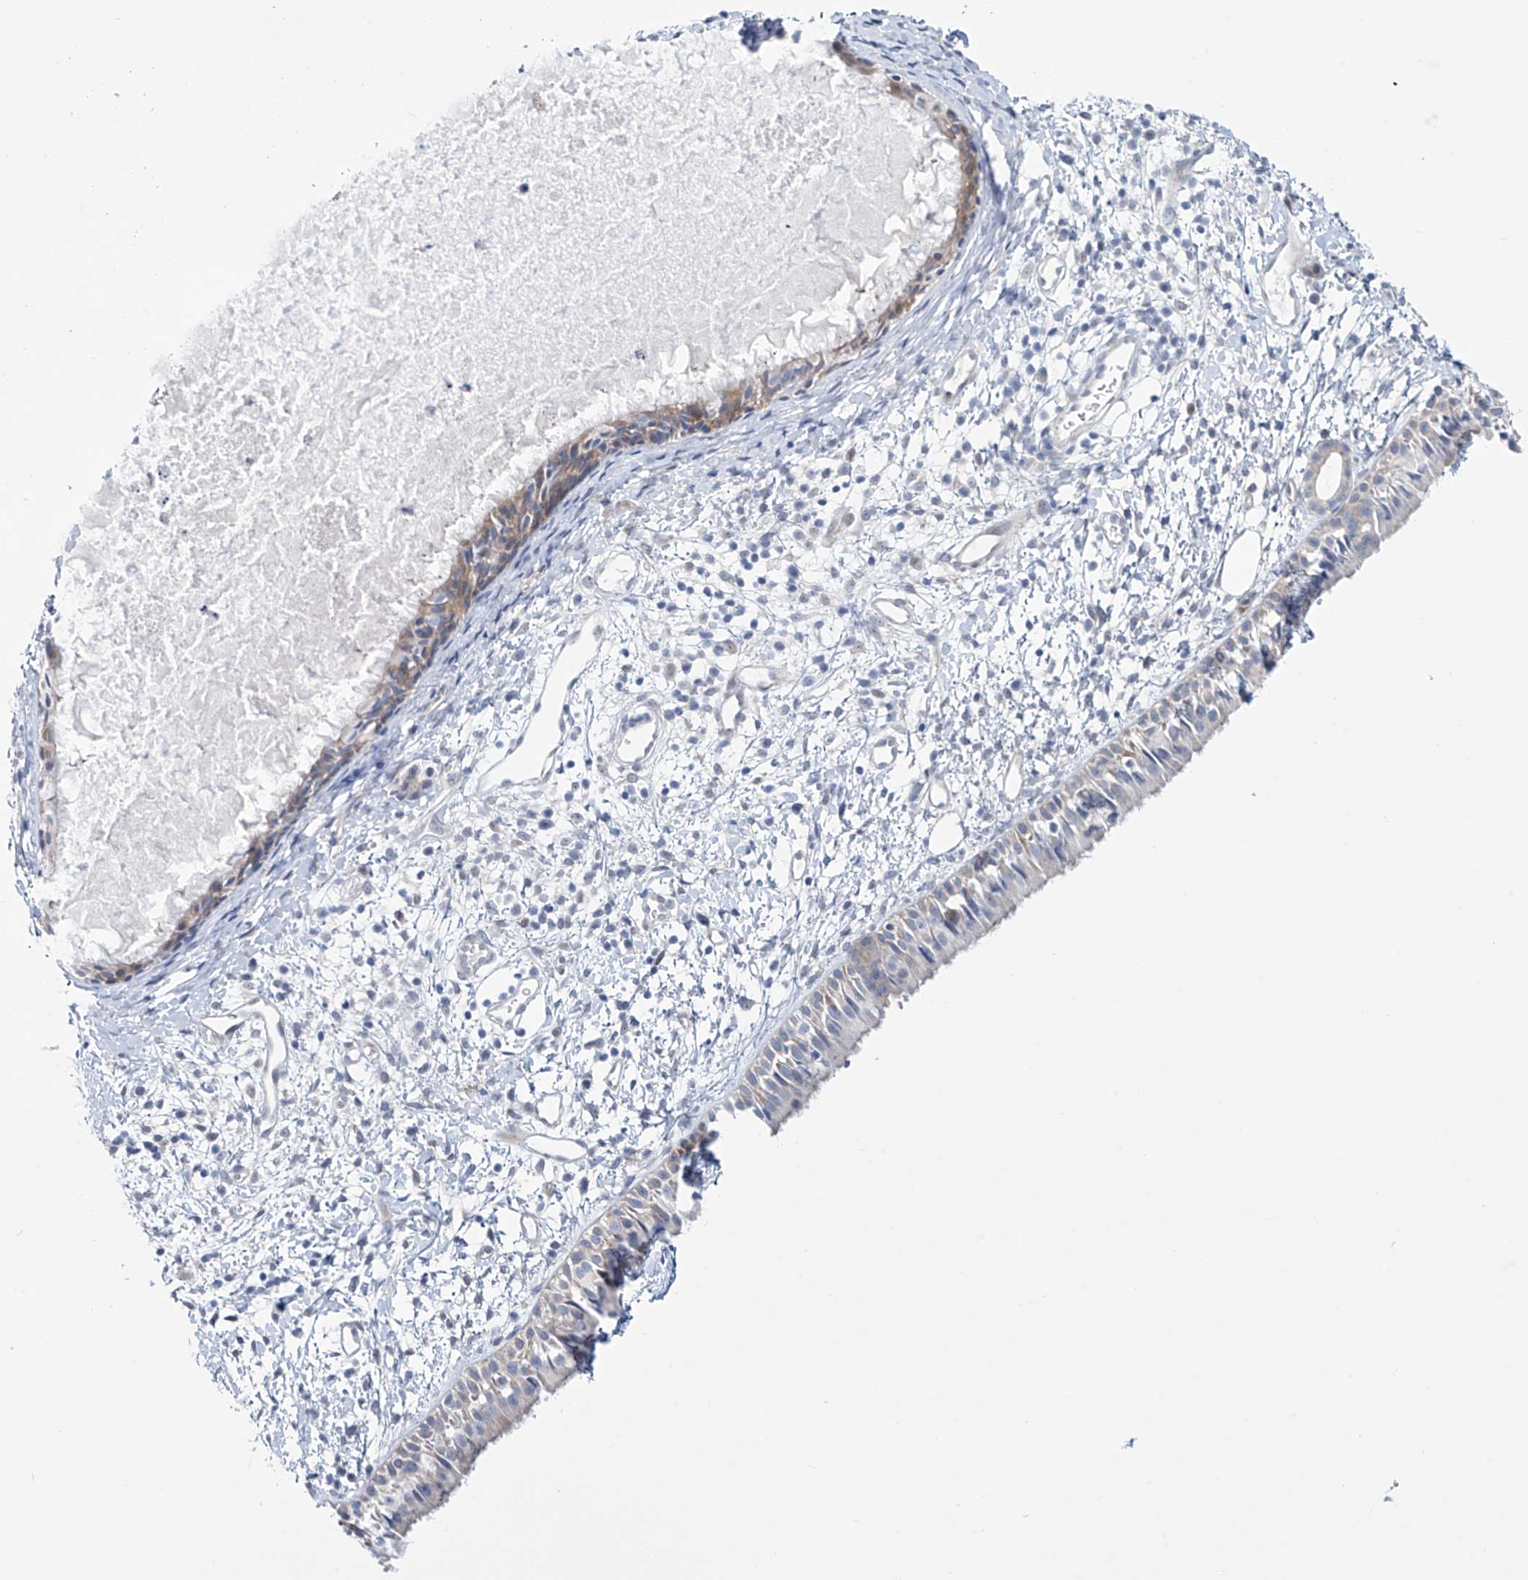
{"staining": {"intensity": "negative", "quantity": "none", "location": "none"}, "tissue": "nasopharynx", "cell_type": "Respiratory epithelial cells", "image_type": "normal", "snomed": [{"axis": "morphology", "description": "Normal tissue, NOS"}, {"axis": "topography", "description": "Nasopharynx"}], "caption": "This is a image of immunohistochemistry staining of benign nasopharynx, which shows no expression in respiratory epithelial cells. Nuclei are stained in blue.", "gene": "TRIM60", "patient": {"sex": "male", "age": 22}}